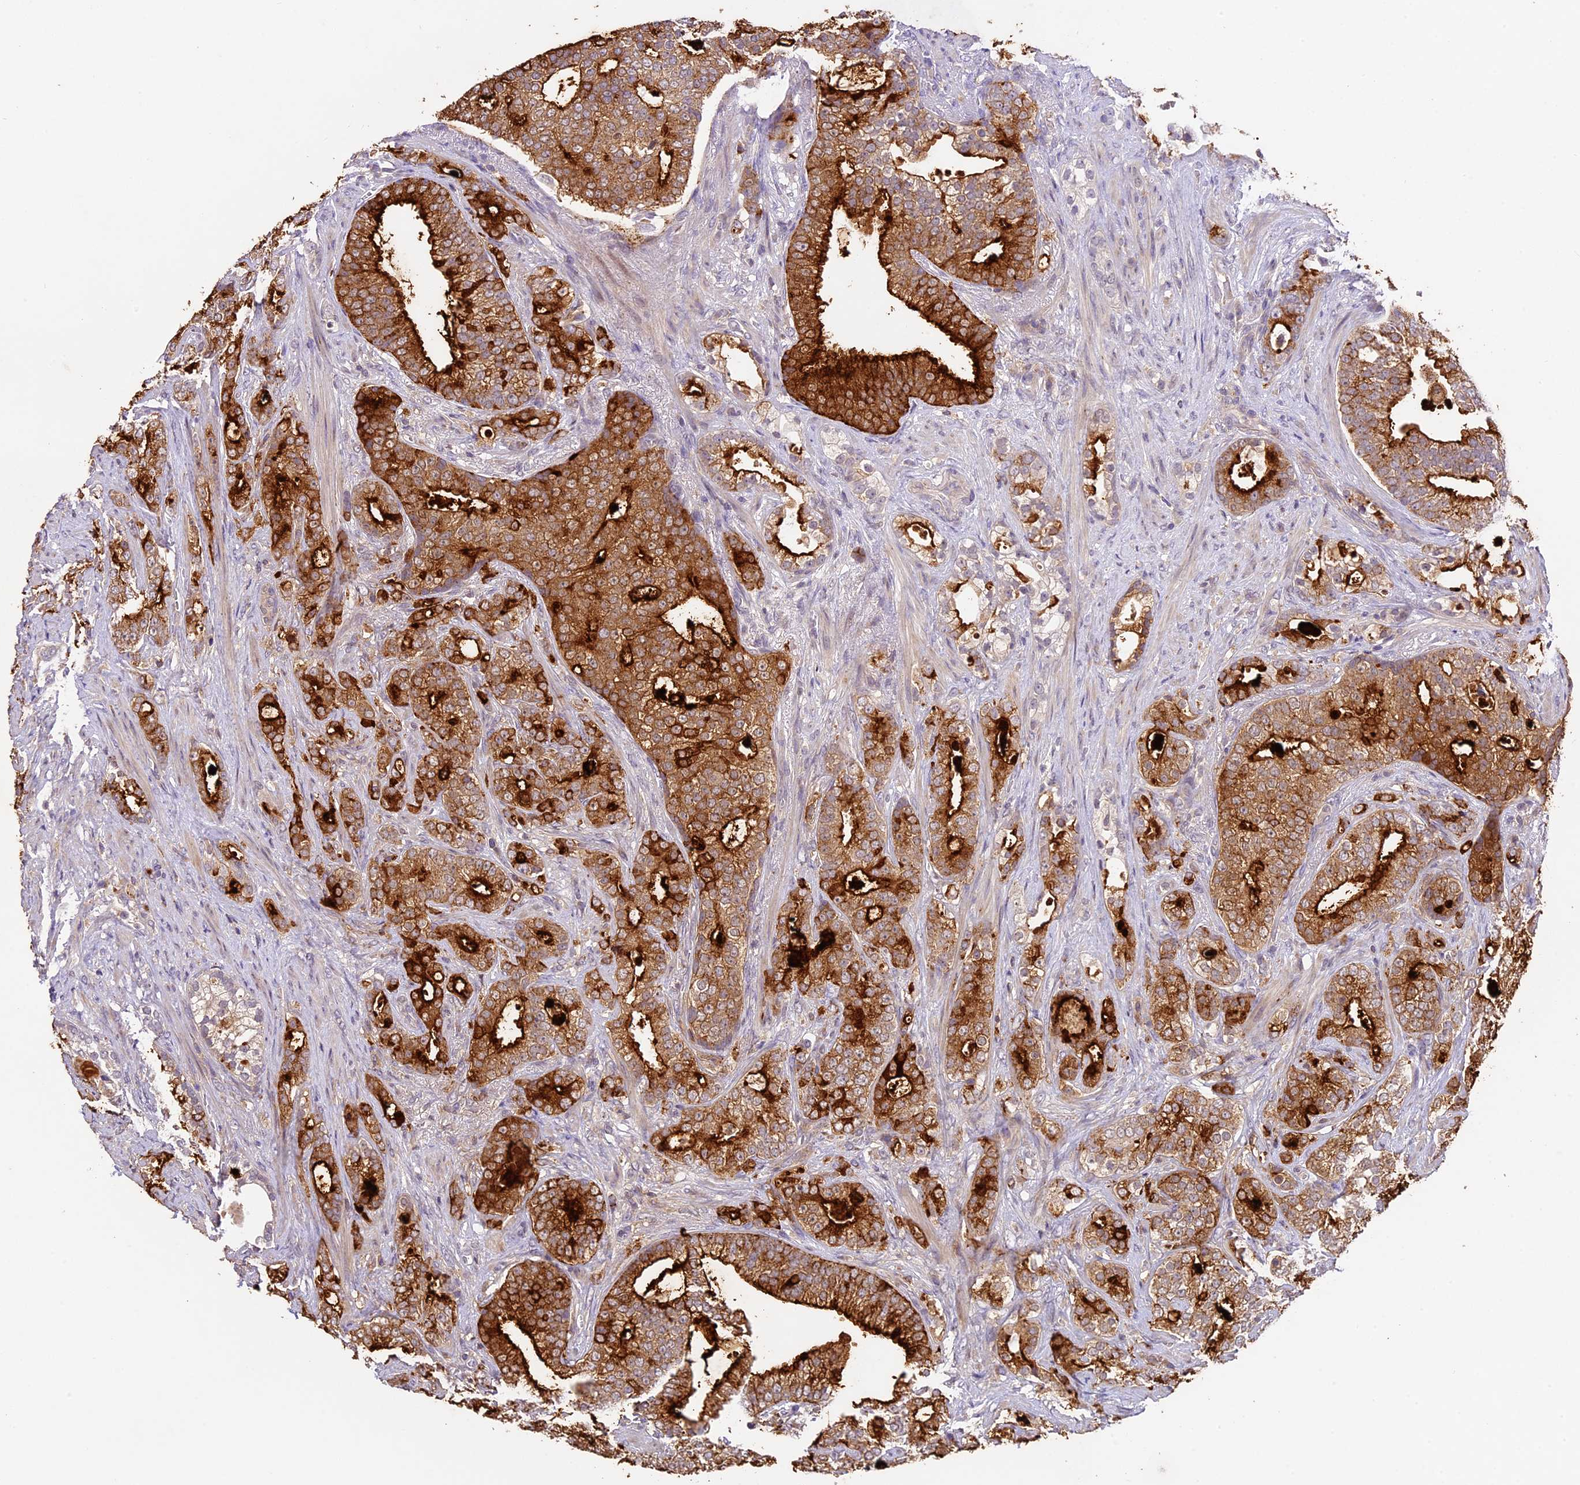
{"staining": {"intensity": "strong", "quantity": ">75%", "location": "cytoplasmic/membranous"}, "tissue": "prostate cancer", "cell_type": "Tumor cells", "image_type": "cancer", "snomed": [{"axis": "morphology", "description": "Adenocarcinoma, High grade"}, {"axis": "topography", "description": "Prostate and seminal vesicle, NOS"}], "caption": "The immunohistochemical stain shows strong cytoplasmic/membranous positivity in tumor cells of adenocarcinoma (high-grade) (prostate) tissue.", "gene": "DGKH", "patient": {"sex": "male", "age": 67}}